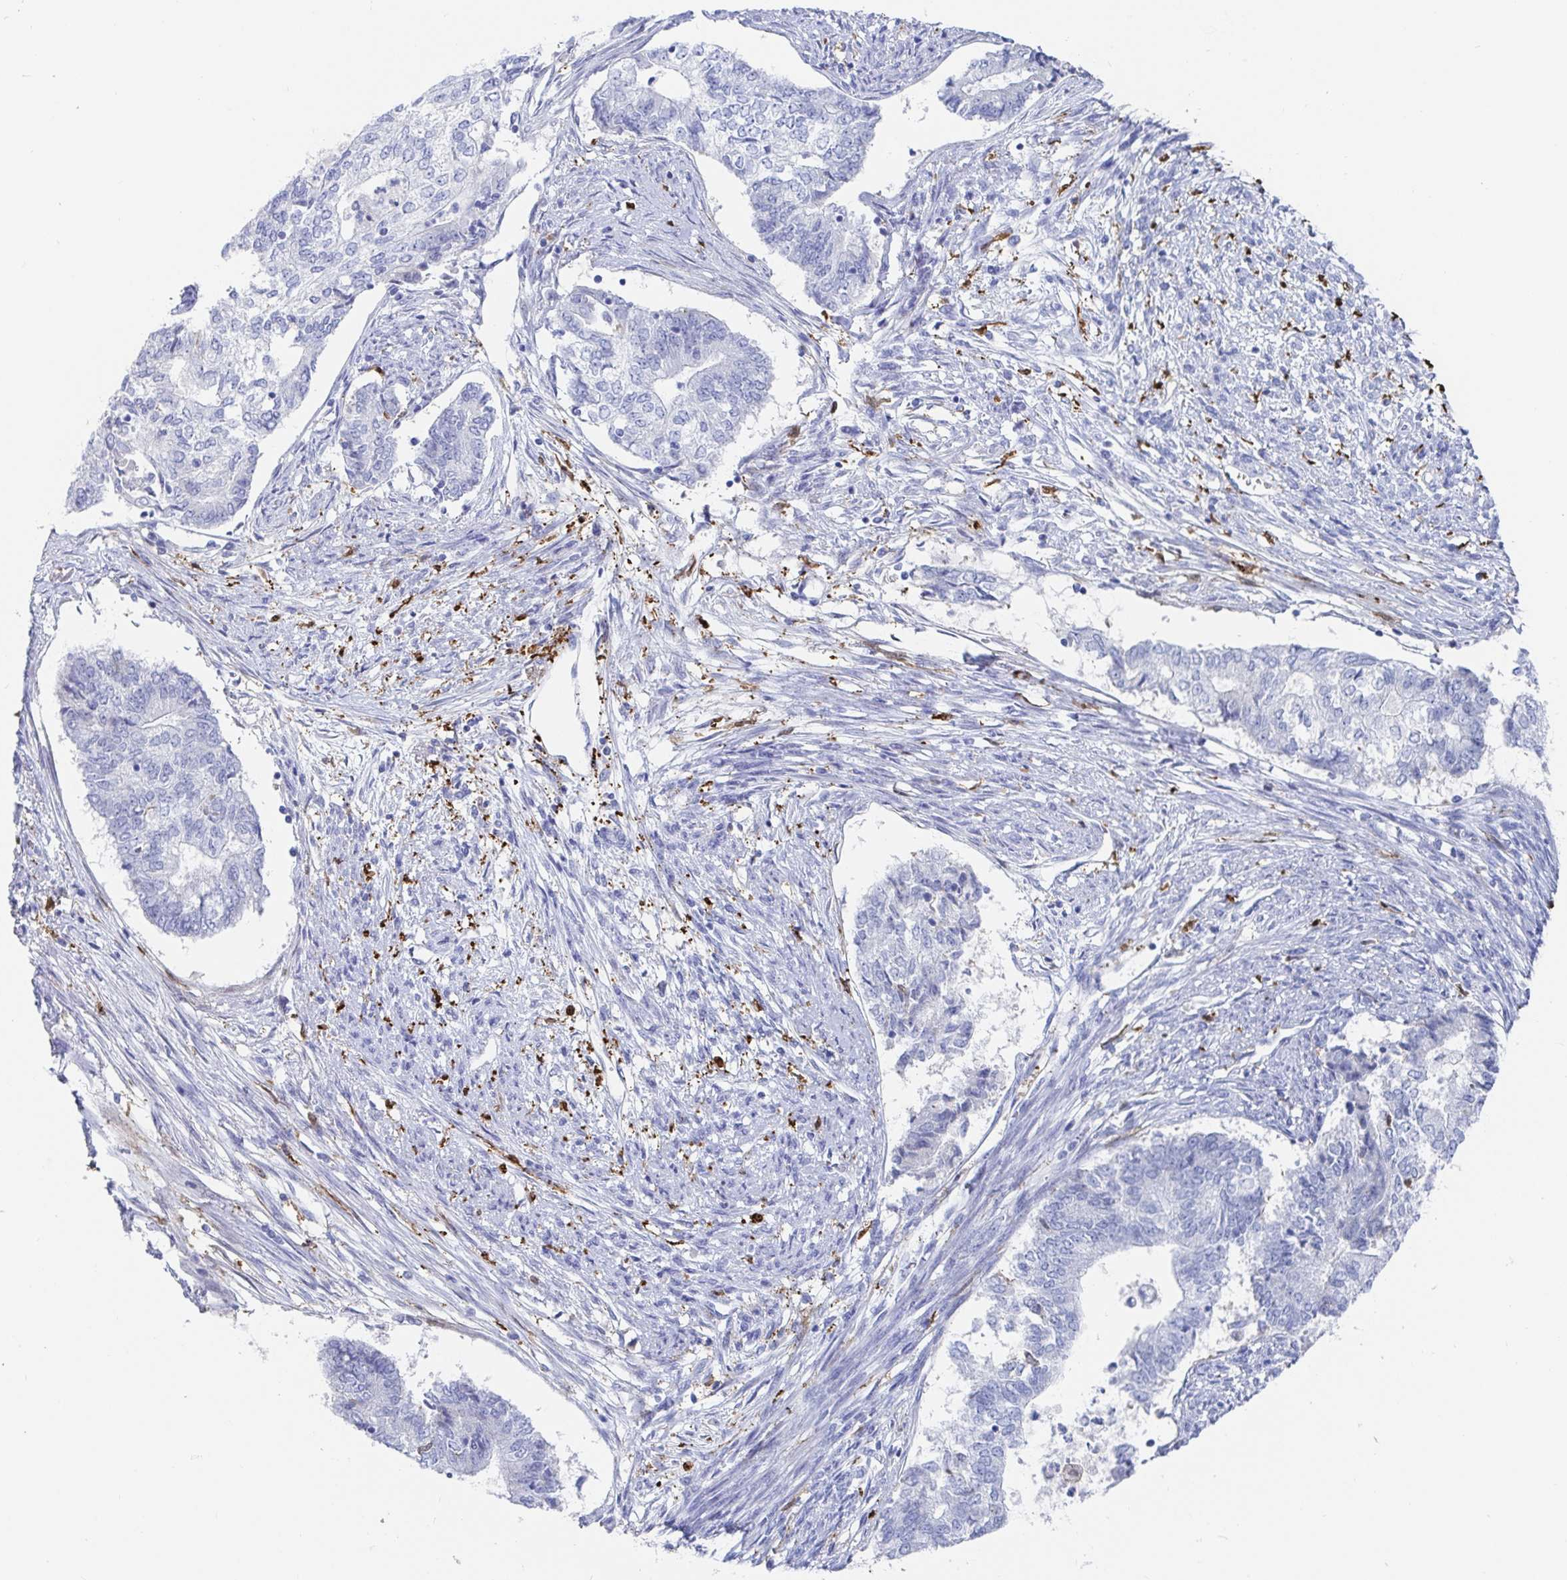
{"staining": {"intensity": "negative", "quantity": "none", "location": "none"}, "tissue": "endometrial cancer", "cell_type": "Tumor cells", "image_type": "cancer", "snomed": [{"axis": "morphology", "description": "Adenocarcinoma, NOS"}, {"axis": "topography", "description": "Endometrium"}], "caption": "The image demonstrates no significant expression in tumor cells of endometrial cancer.", "gene": "OR2A4", "patient": {"sex": "female", "age": 65}}